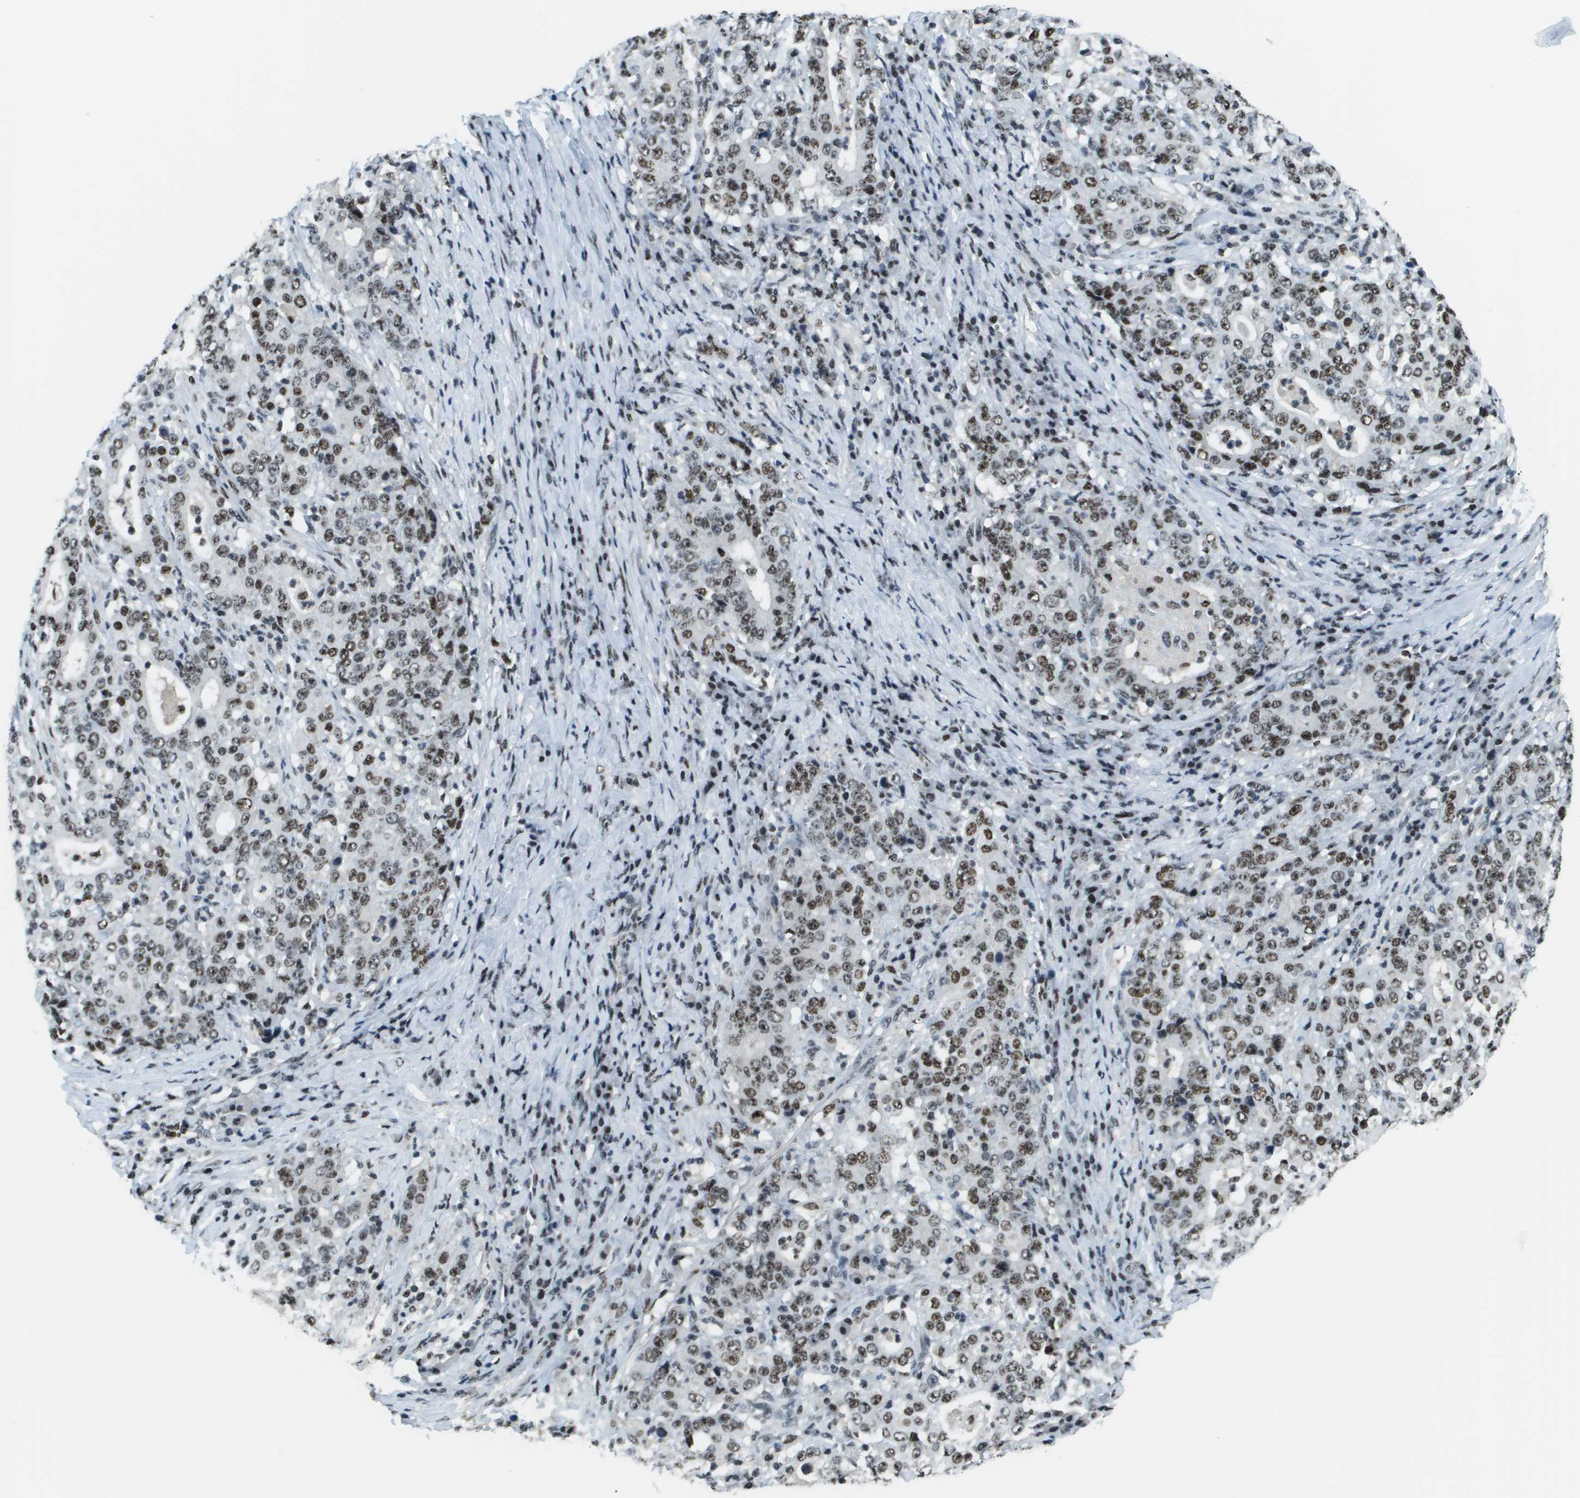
{"staining": {"intensity": "moderate", "quantity": ">75%", "location": "nuclear"}, "tissue": "stomach cancer", "cell_type": "Tumor cells", "image_type": "cancer", "snomed": [{"axis": "morphology", "description": "Normal tissue, NOS"}, {"axis": "morphology", "description": "Adenocarcinoma, NOS"}, {"axis": "topography", "description": "Stomach, upper"}, {"axis": "topography", "description": "Stomach"}], "caption": "The histopathology image exhibits immunohistochemical staining of stomach cancer. There is moderate nuclear expression is appreciated in about >75% of tumor cells.", "gene": "SP100", "patient": {"sex": "male", "age": 59}}